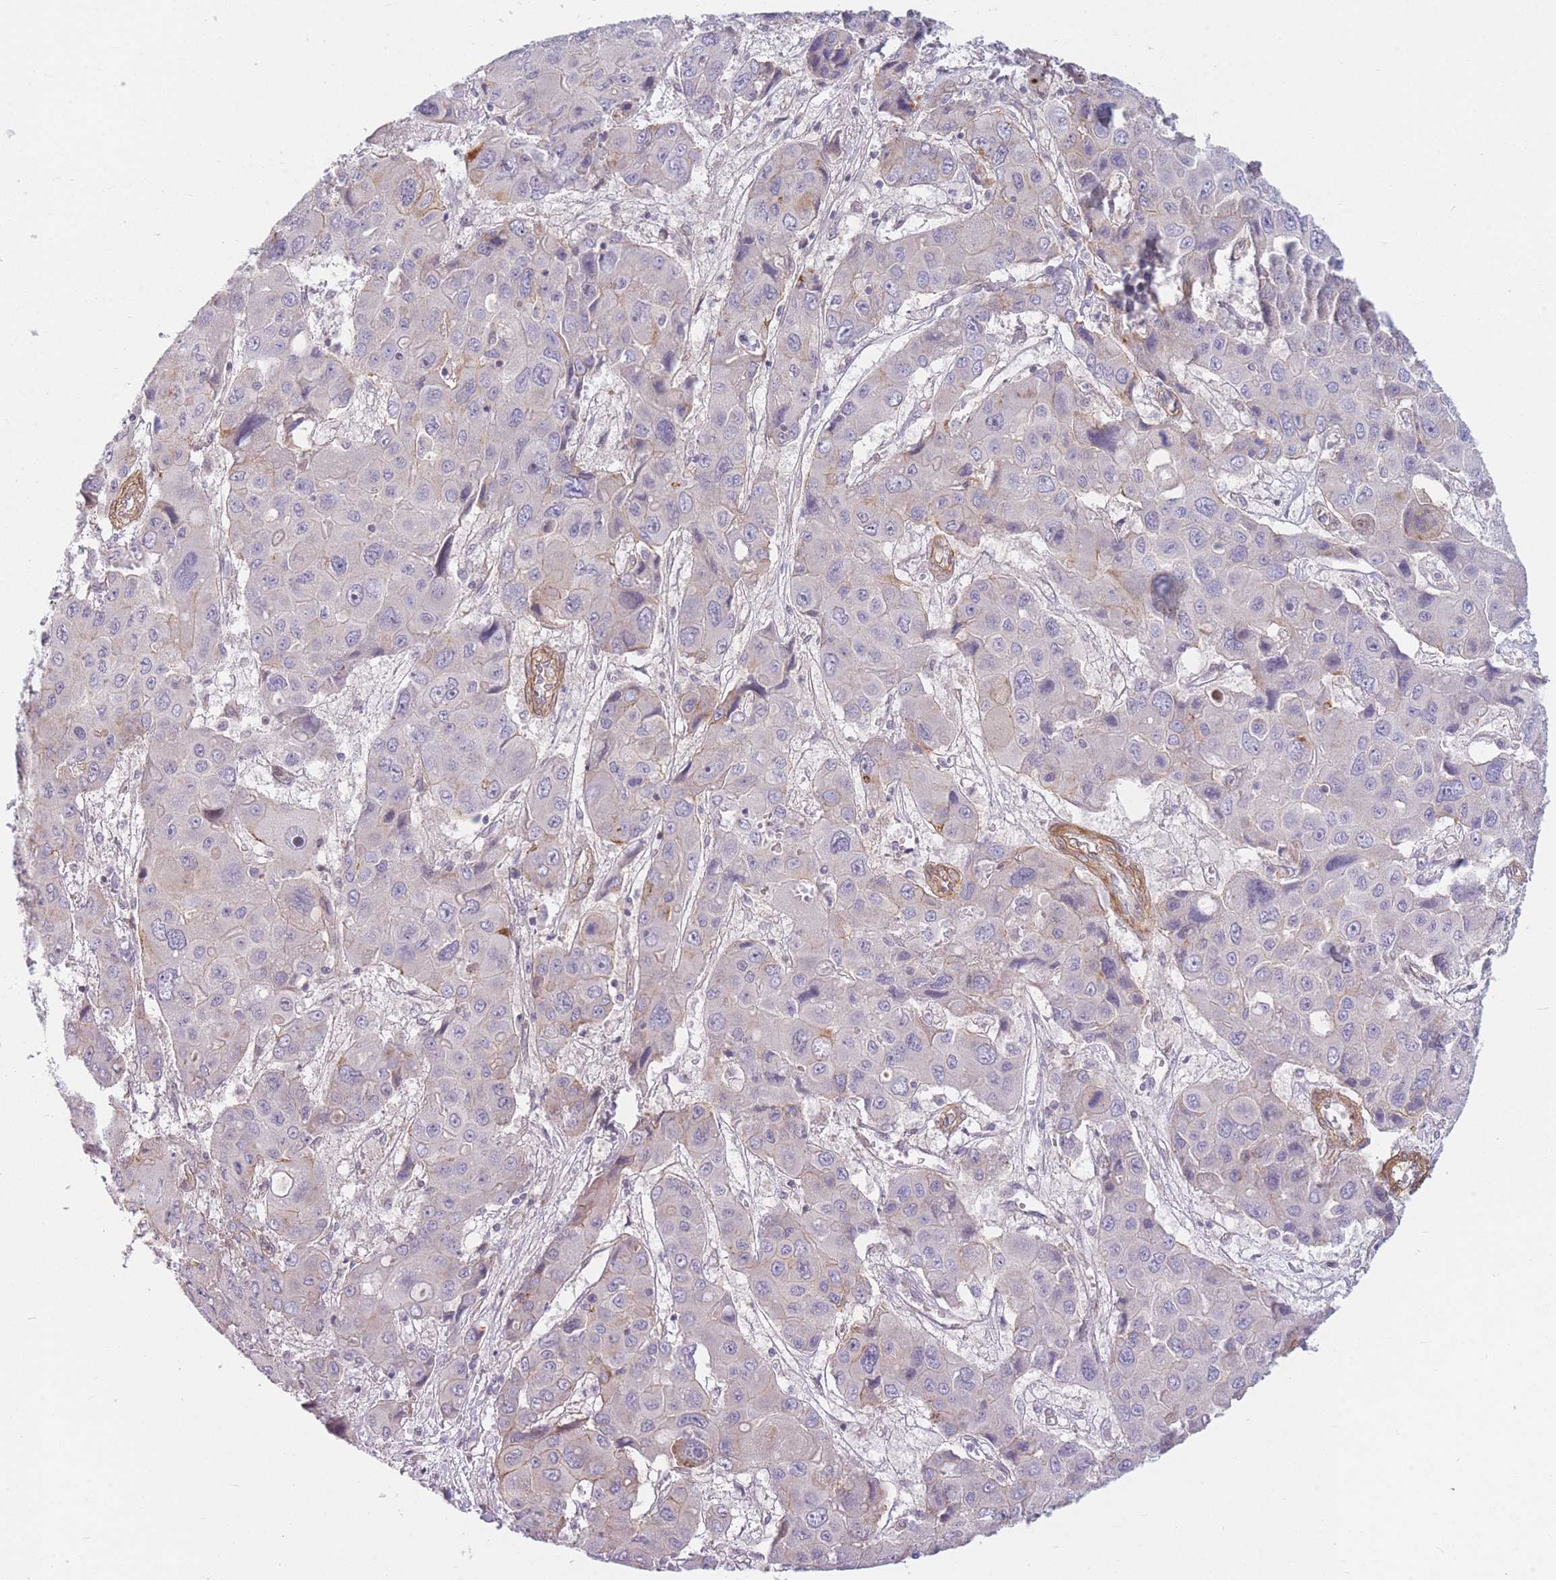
{"staining": {"intensity": "weak", "quantity": "<25%", "location": "cytoplasmic/membranous"}, "tissue": "liver cancer", "cell_type": "Tumor cells", "image_type": "cancer", "snomed": [{"axis": "morphology", "description": "Cholangiocarcinoma"}, {"axis": "topography", "description": "Liver"}], "caption": "High magnification brightfield microscopy of liver cancer stained with DAB (brown) and counterstained with hematoxylin (blue): tumor cells show no significant expression. (DAB IHC visualized using brightfield microscopy, high magnification).", "gene": "SLC7A6", "patient": {"sex": "male", "age": 67}}